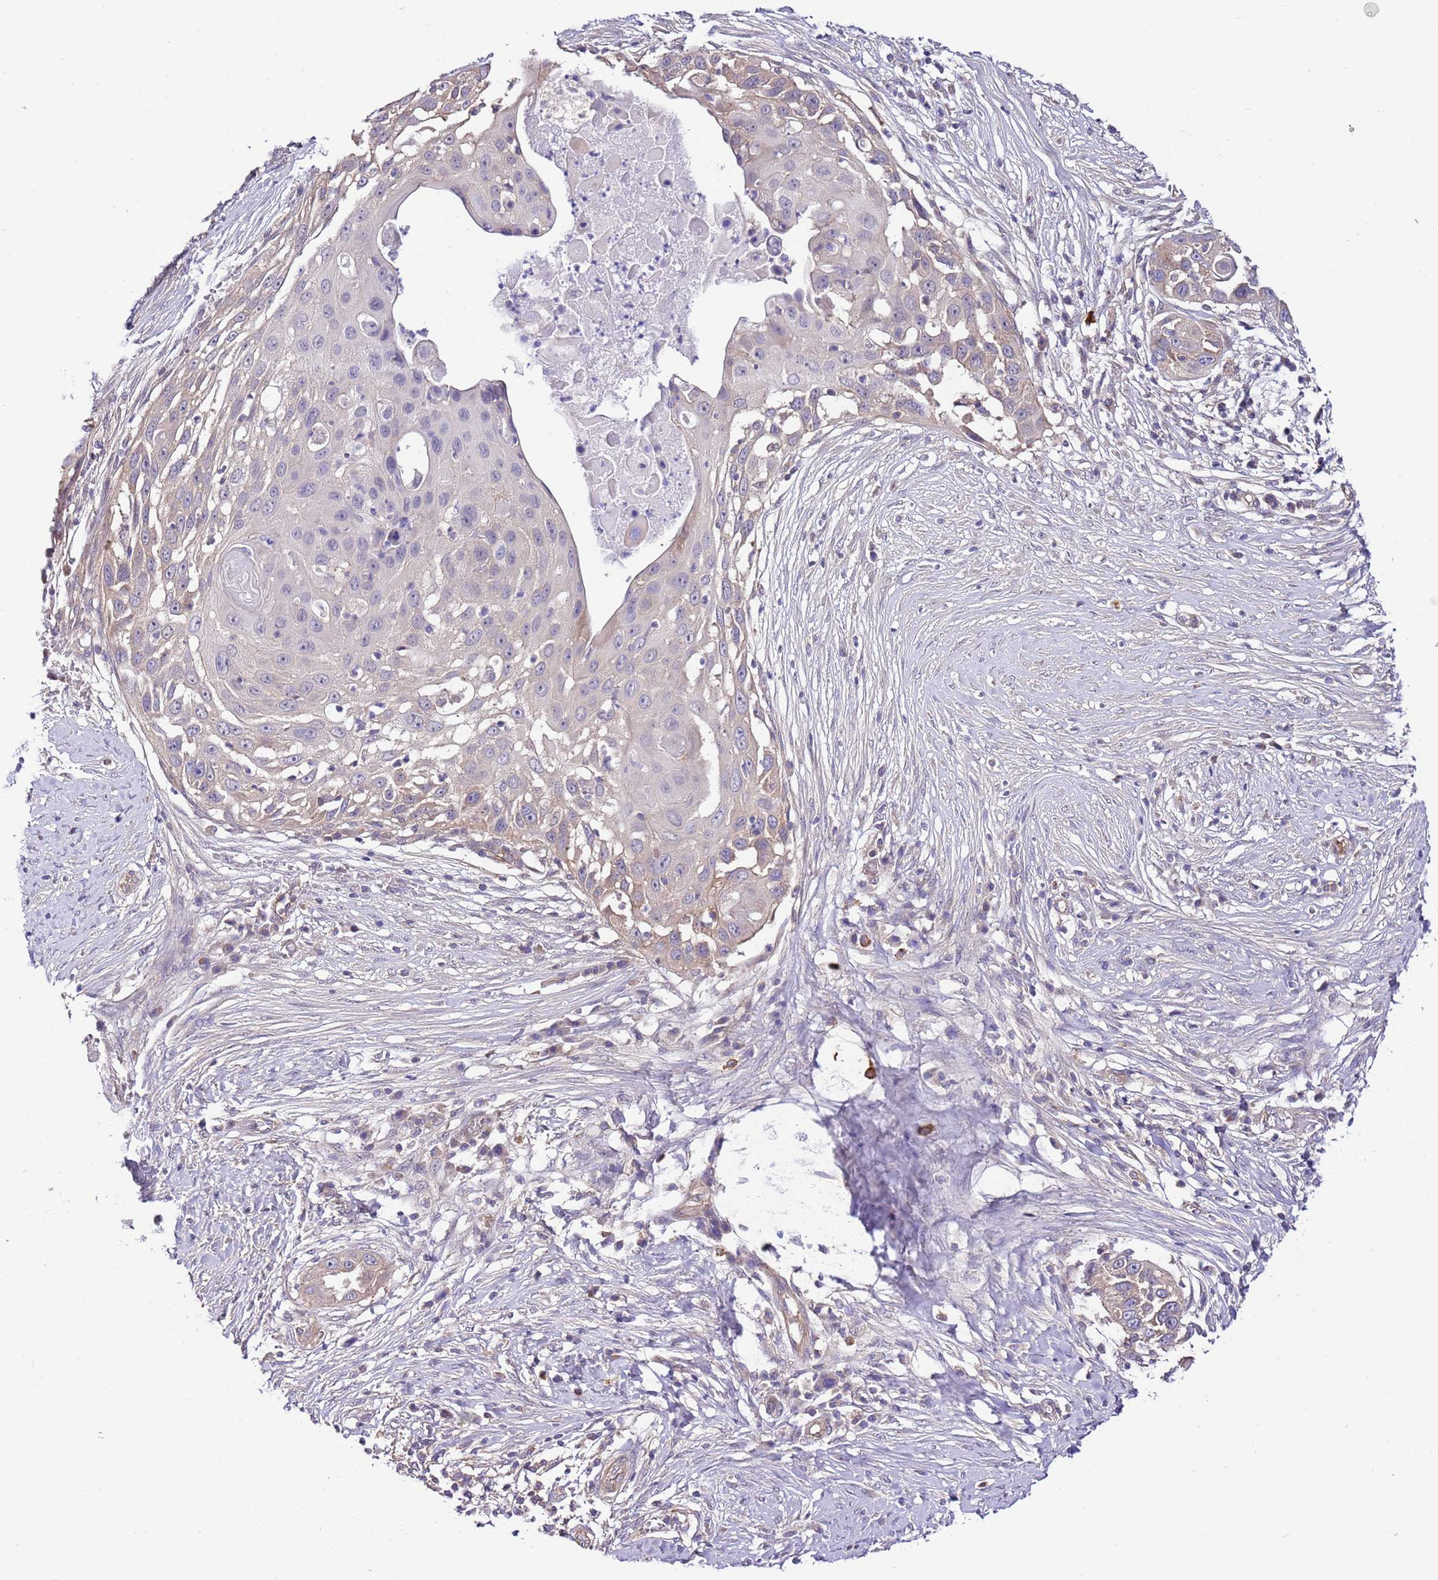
{"staining": {"intensity": "weak", "quantity": "<25%", "location": "cytoplasmic/membranous"}, "tissue": "skin cancer", "cell_type": "Tumor cells", "image_type": "cancer", "snomed": [{"axis": "morphology", "description": "Squamous cell carcinoma, NOS"}, {"axis": "topography", "description": "Skin"}], "caption": "Skin cancer (squamous cell carcinoma) stained for a protein using IHC displays no positivity tumor cells.", "gene": "DONSON", "patient": {"sex": "female", "age": 44}}